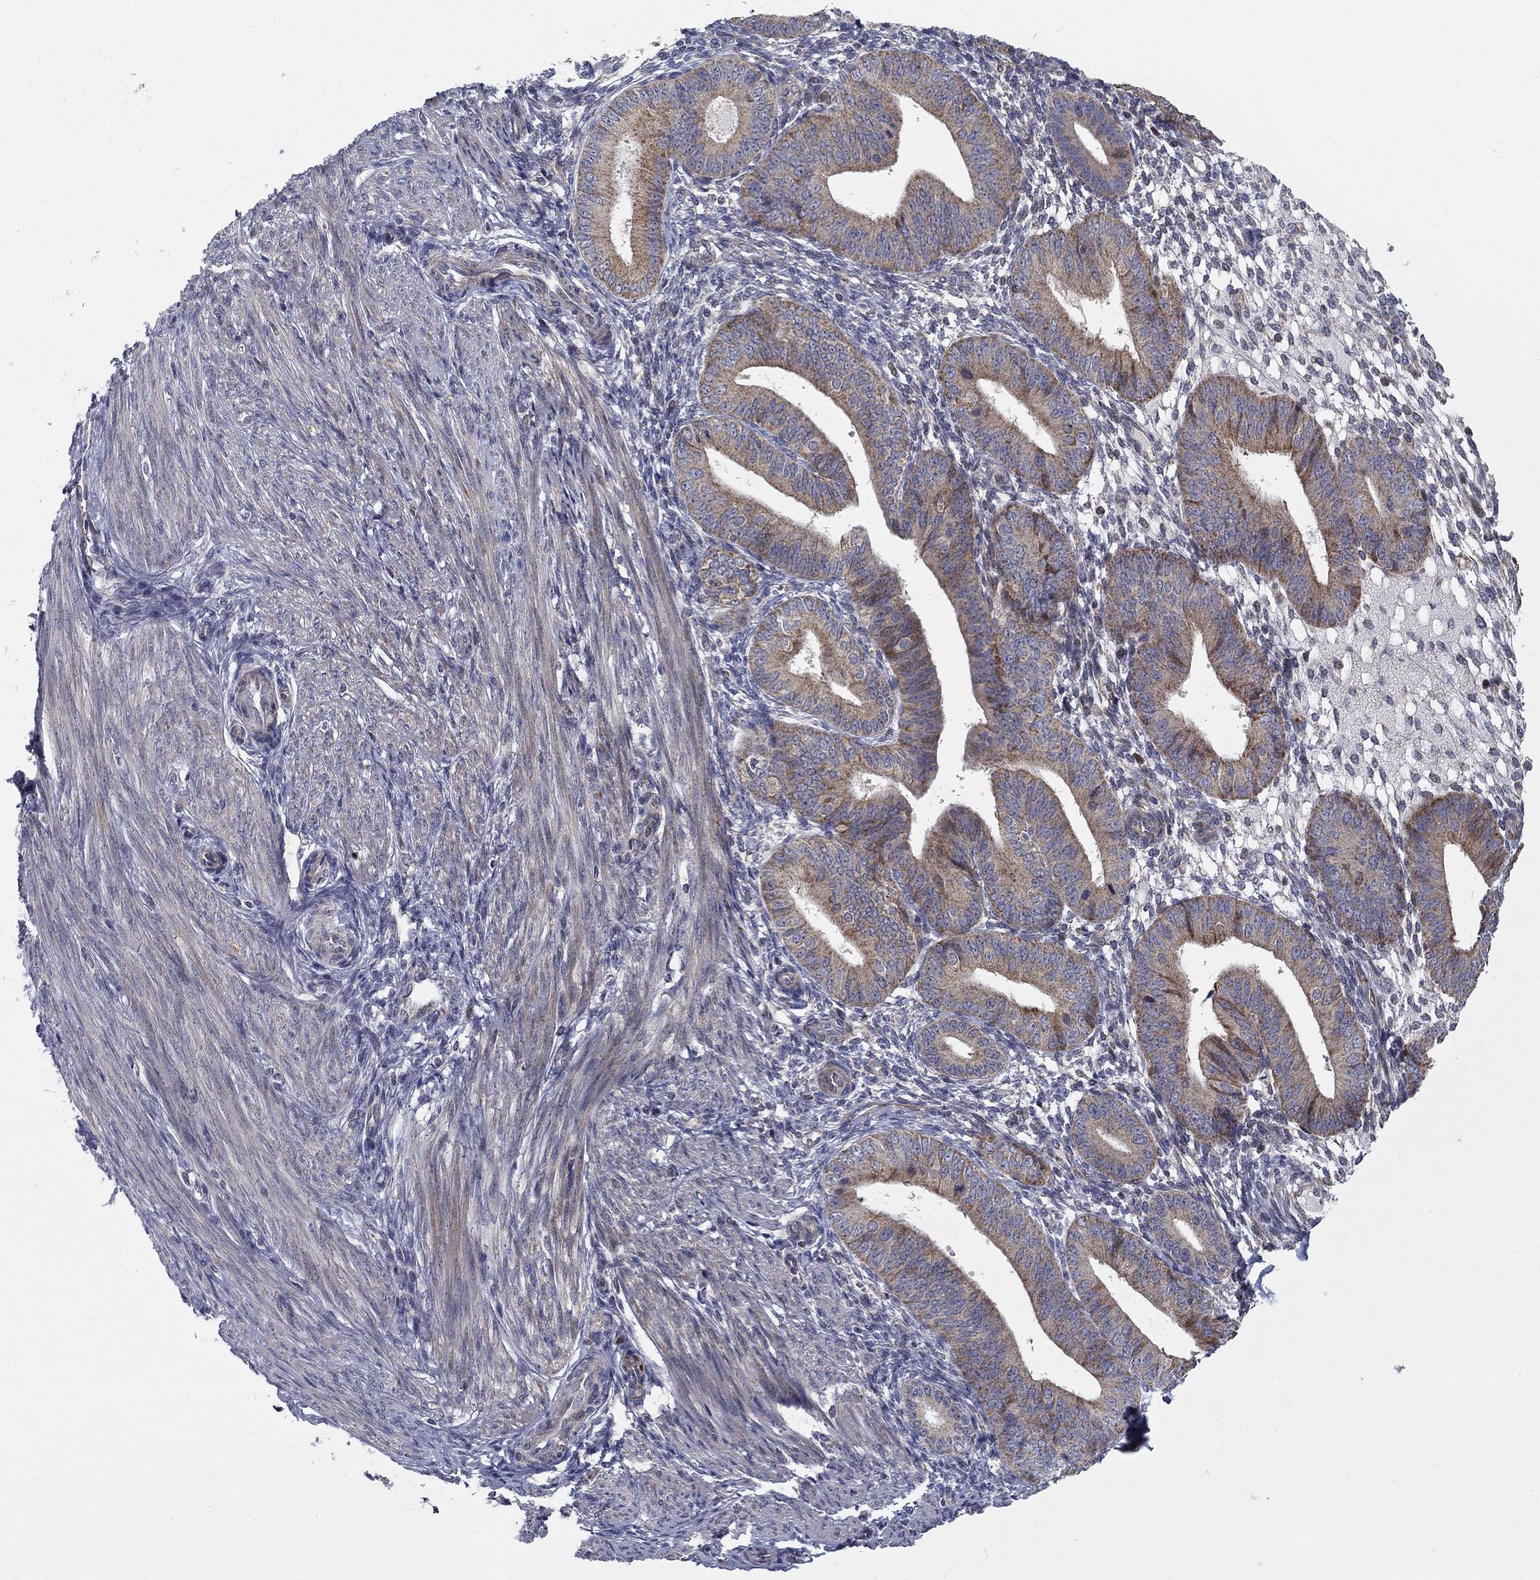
{"staining": {"intensity": "negative", "quantity": "none", "location": "none"}, "tissue": "endometrium", "cell_type": "Cells in endometrial stroma", "image_type": "normal", "snomed": [{"axis": "morphology", "description": "Normal tissue, NOS"}, {"axis": "topography", "description": "Endometrium"}], "caption": "Immunohistochemistry (IHC) histopathology image of benign endometrium: endometrium stained with DAB (3,3'-diaminobenzidine) shows no significant protein positivity in cells in endometrial stroma. (Brightfield microscopy of DAB (3,3'-diaminobenzidine) immunohistochemistry (IHC) at high magnification).", "gene": "MMAA", "patient": {"sex": "female", "age": 39}}